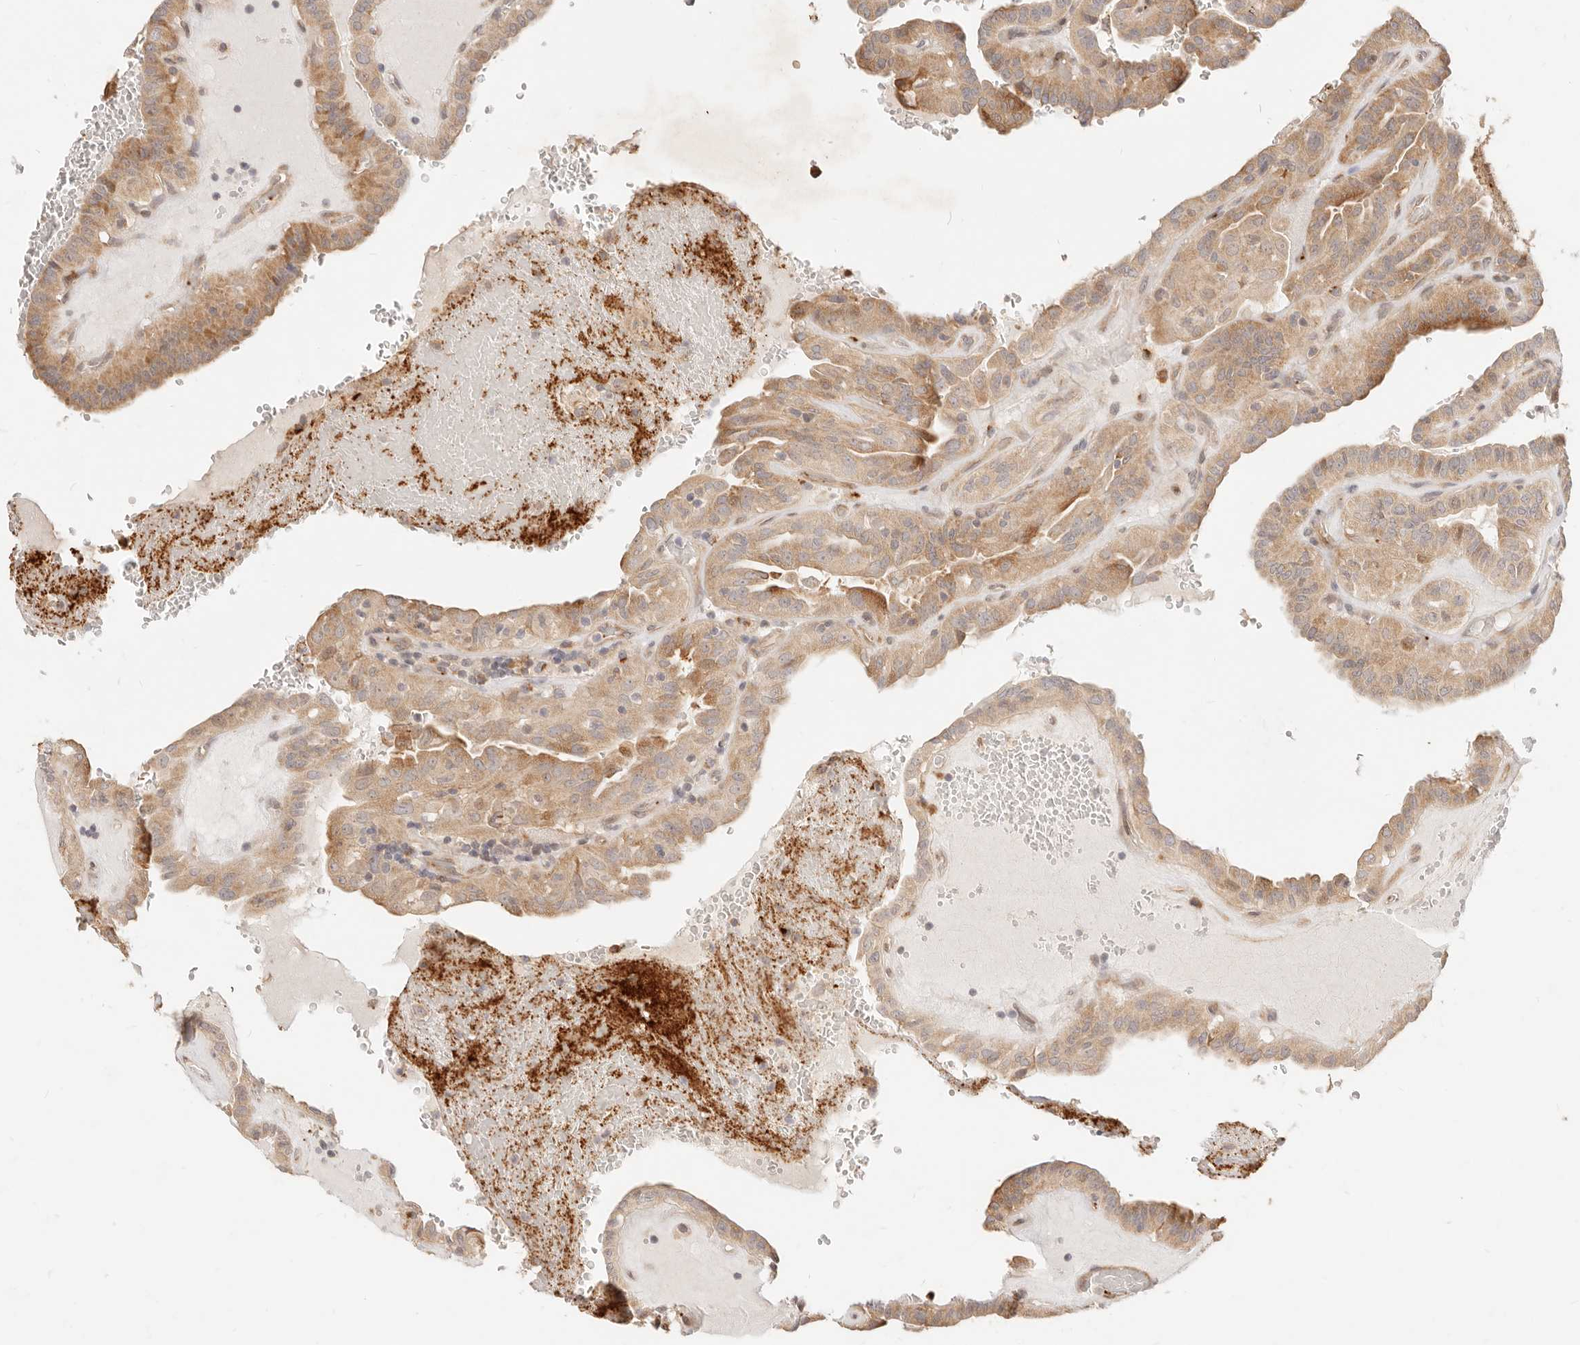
{"staining": {"intensity": "moderate", "quantity": ">75%", "location": "cytoplasmic/membranous"}, "tissue": "thyroid cancer", "cell_type": "Tumor cells", "image_type": "cancer", "snomed": [{"axis": "morphology", "description": "Papillary adenocarcinoma, NOS"}, {"axis": "topography", "description": "Thyroid gland"}], "caption": "Protein analysis of thyroid cancer (papillary adenocarcinoma) tissue reveals moderate cytoplasmic/membranous expression in about >75% of tumor cells. The staining was performed using DAB (3,3'-diaminobenzidine), with brown indicating positive protein expression. Nuclei are stained blue with hematoxylin.", "gene": "UBXN10", "patient": {"sex": "male", "age": 77}}